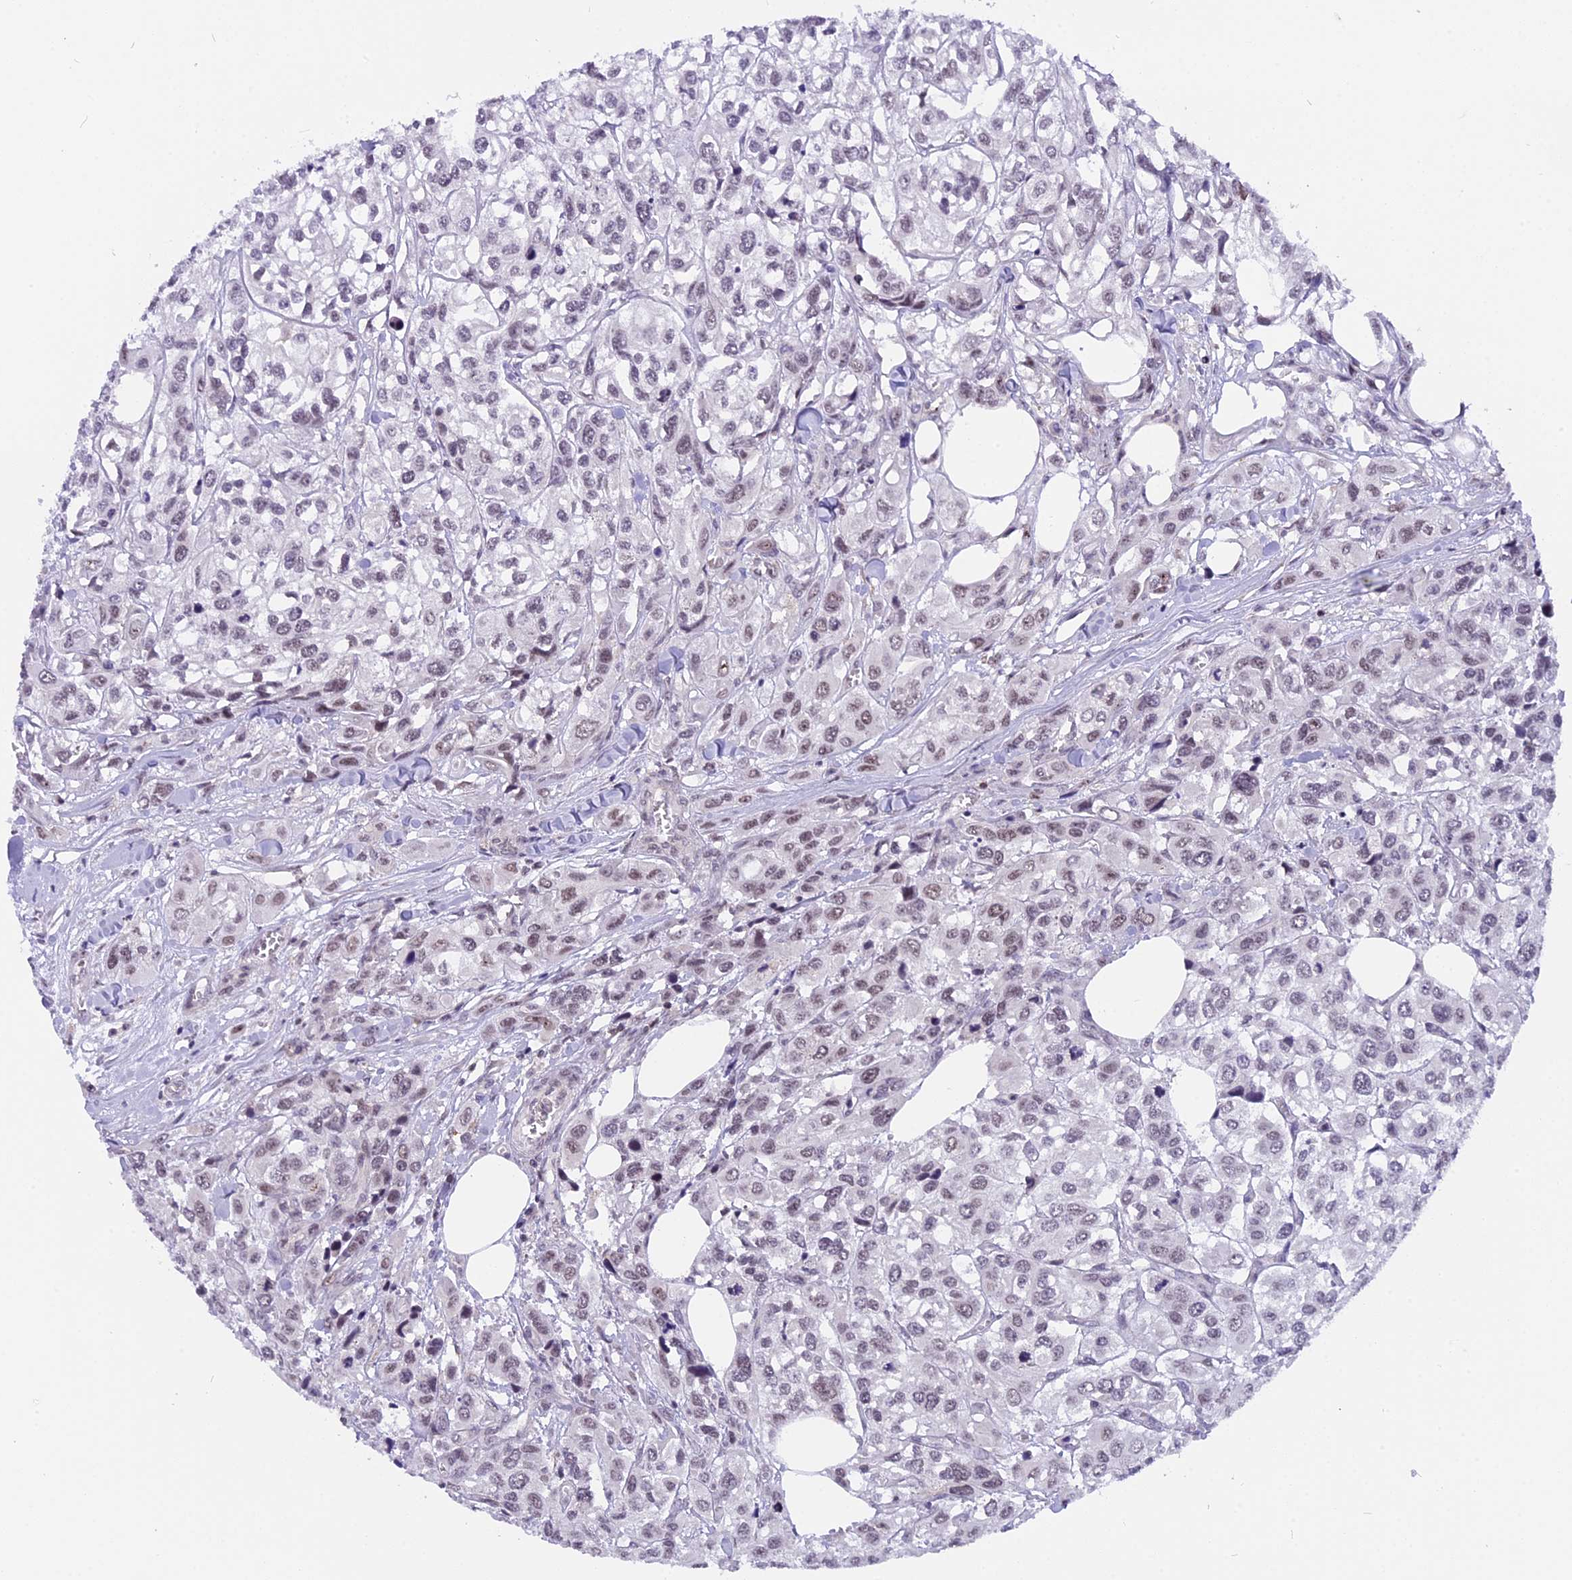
{"staining": {"intensity": "weak", "quantity": "25%-75%", "location": "nuclear"}, "tissue": "urothelial cancer", "cell_type": "Tumor cells", "image_type": "cancer", "snomed": [{"axis": "morphology", "description": "Urothelial carcinoma, High grade"}, {"axis": "topography", "description": "Urinary bladder"}], "caption": "Tumor cells demonstrate weak nuclear staining in approximately 25%-75% of cells in urothelial cancer. (brown staining indicates protein expression, while blue staining denotes nuclei).", "gene": "TADA3", "patient": {"sex": "male", "age": 67}}